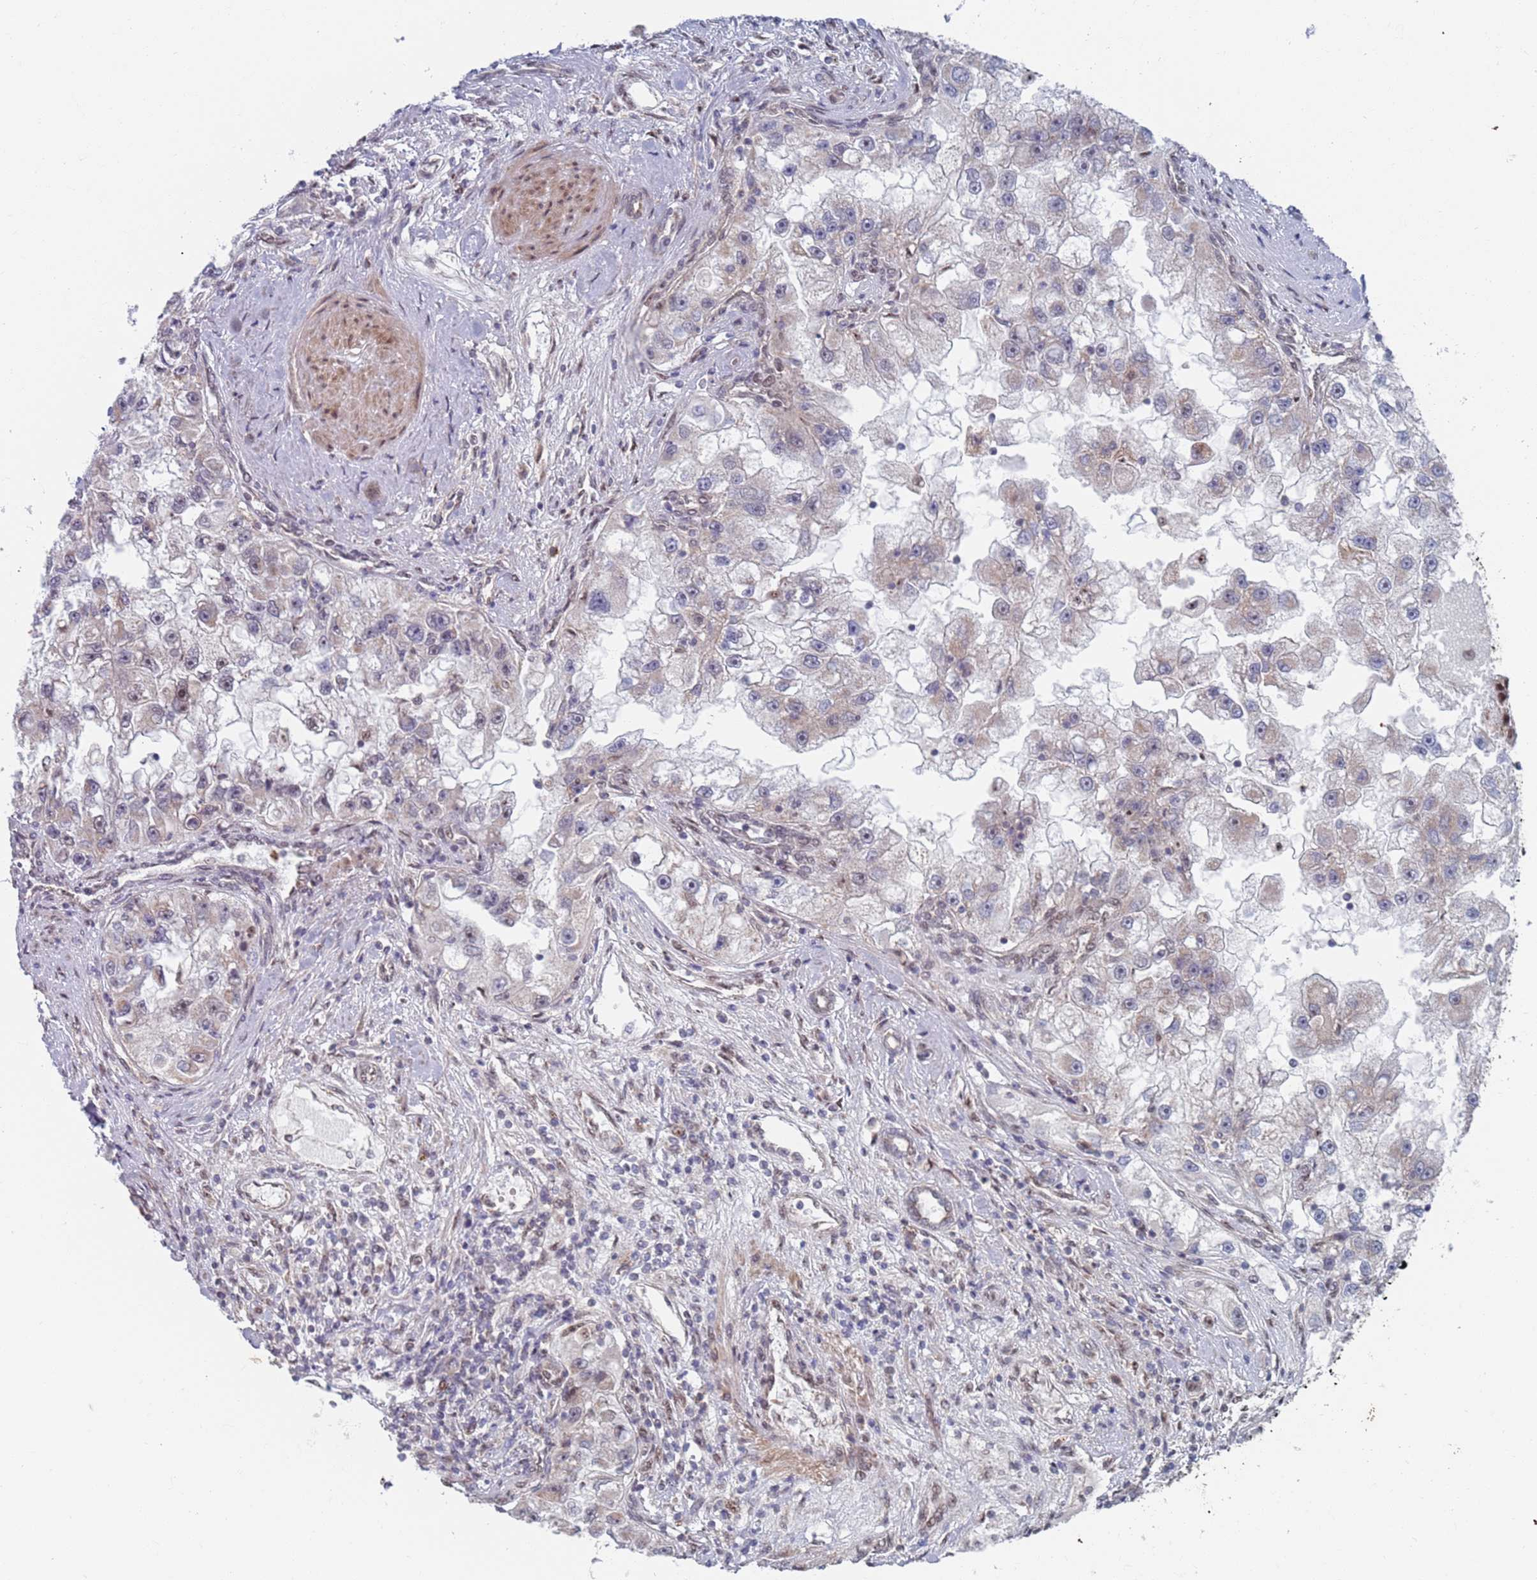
{"staining": {"intensity": "weak", "quantity": "<25%", "location": "cytoplasmic/membranous"}, "tissue": "renal cancer", "cell_type": "Tumor cells", "image_type": "cancer", "snomed": [{"axis": "morphology", "description": "Adenocarcinoma, NOS"}, {"axis": "topography", "description": "Kidney"}], "caption": "Immunohistochemical staining of human renal adenocarcinoma reveals no significant staining in tumor cells.", "gene": "RPP25", "patient": {"sex": "male", "age": 63}}